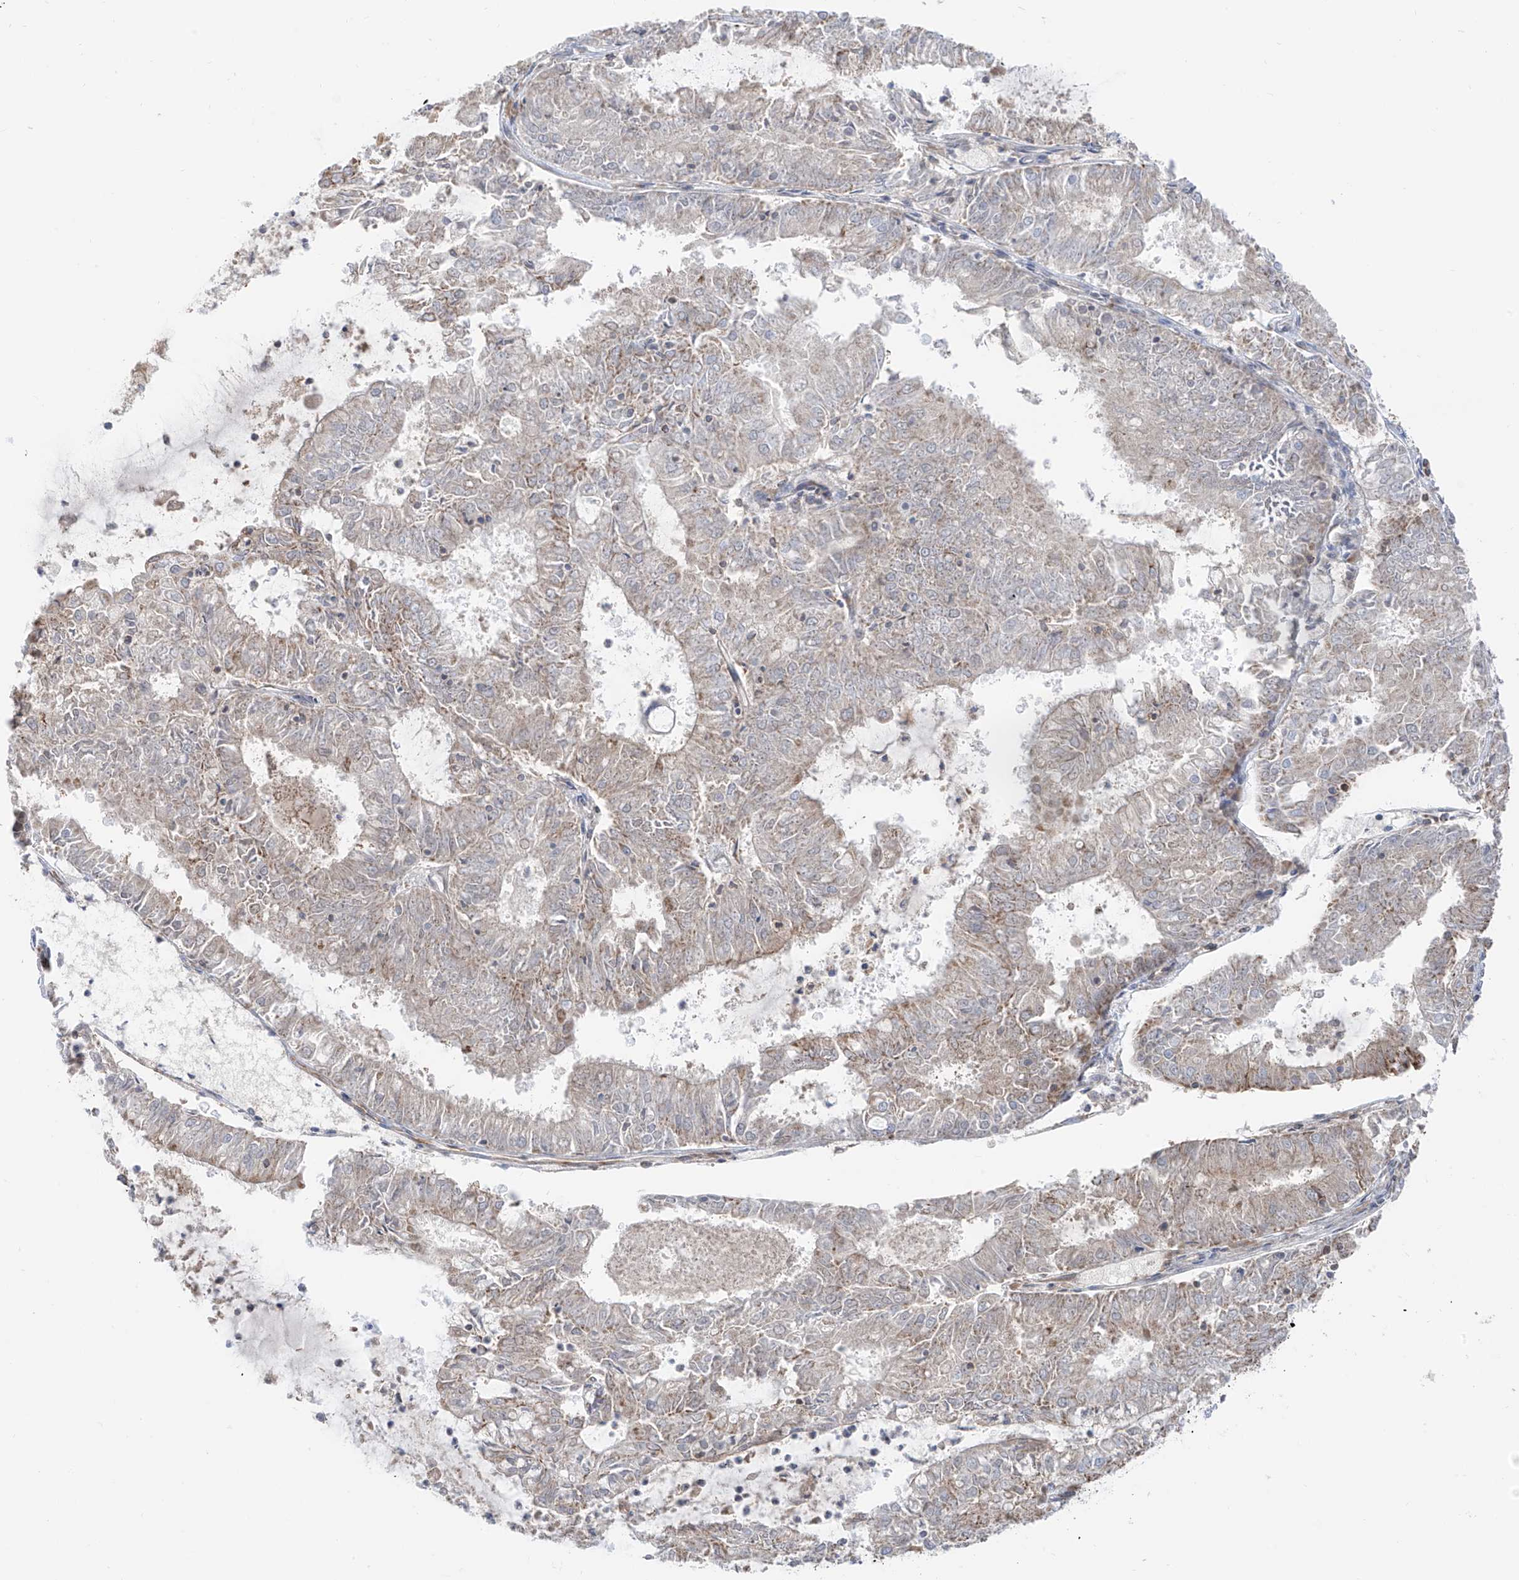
{"staining": {"intensity": "weak", "quantity": "25%-75%", "location": "cytoplasmic/membranous"}, "tissue": "endometrial cancer", "cell_type": "Tumor cells", "image_type": "cancer", "snomed": [{"axis": "morphology", "description": "Adenocarcinoma, NOS"}, {"axis": "topography", "description": "Endometrium"}], "caption": "IHC (DAB (3,3'-diaminobenzidine)) staining of human endometrial adenocarcinoma shows weak cytoplasmic/membranous protein expression in about 25%-75% of tumor cells. Nuclei are stained in blue.", "gene": "ETHE1", "patient": {"sex": "female", "age": 57}}